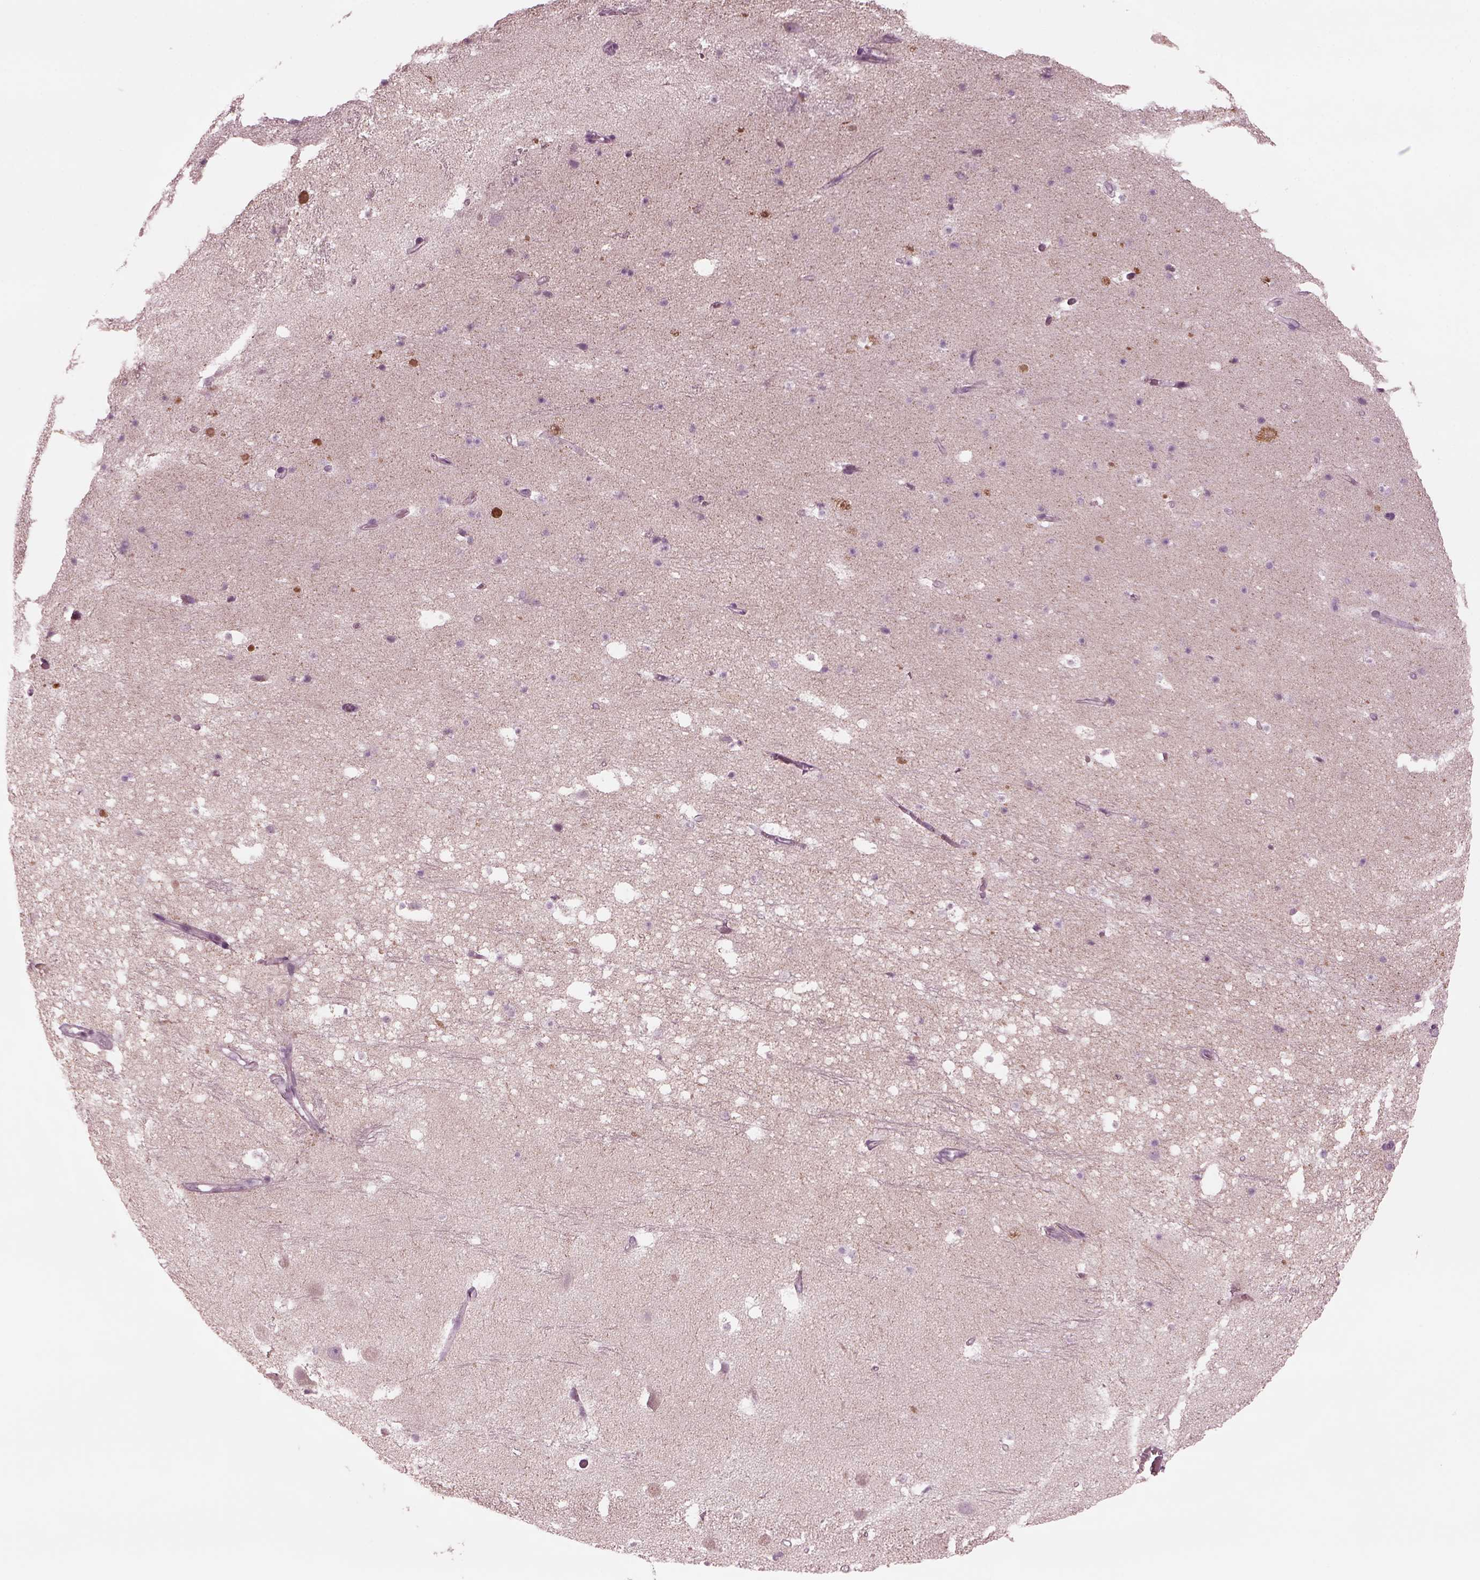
{"staining": {"intensity": "negative", "quantity": "none", "location": "none"}, "tissue": "hippocampus", "cell_type": "Glial cells", "image_type": "normal", "snomed": [{"axis": "morphology", "description": "Normal tissue, NOS"}, {"axis": "topography", "description": "Hippocampus"}], "caption": "A photomicrograph of human hippocampus is negative for staining in glial cells. (Stains: DAB (3,3'-diaminobenzidine) IHC with hematoxylin counter stain, Microscopy: brightfield microscopy at high magnification).", "gene": "CELSR3", "patient": {"sex": "male", "age": 26}}